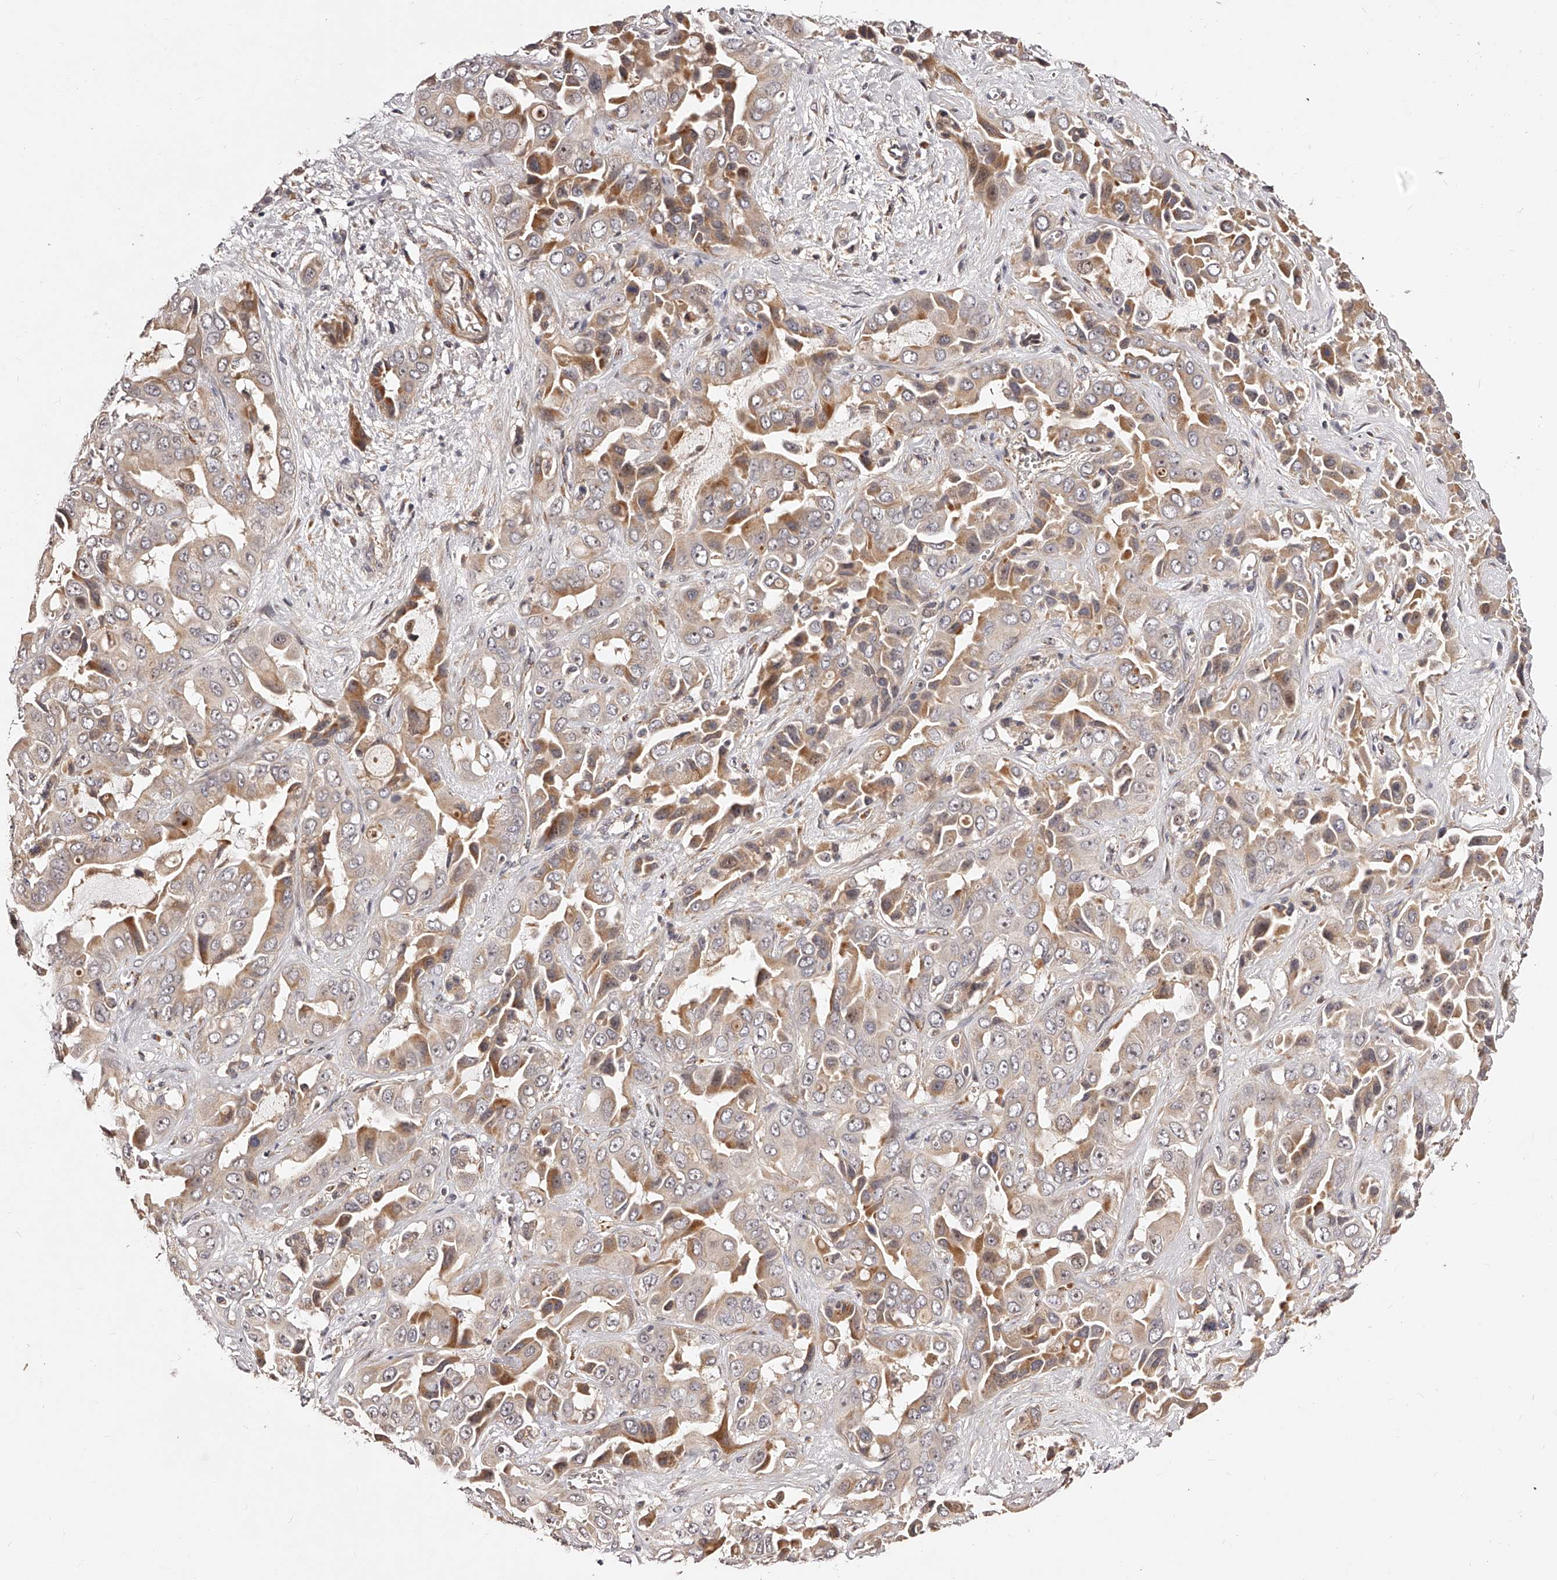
{"staining": {"intensity": "moderate", "quantity": "25%-75%", "location": "cytoplasmic/membranous"}, "tissue": "liver cancer", "cell_type": "Tumor cells", "image_type": "cancer", "snomed": [{"axis": "morphology", "description": "Cholangiocarcinoma"}, {"axis": "topography", "description": "Liver"}], "caption": "Immunohistochemistry (IHC) (DAB (3,3'-diaminobenzidine)) staining of human liver cholangiocarcinoma exhibits moderate cytoplasmic/membranous protein expression in about 25%-75% of tumor cells.", "gene": "ZNF502", "patient": {"sex": "female", "age": 52}}